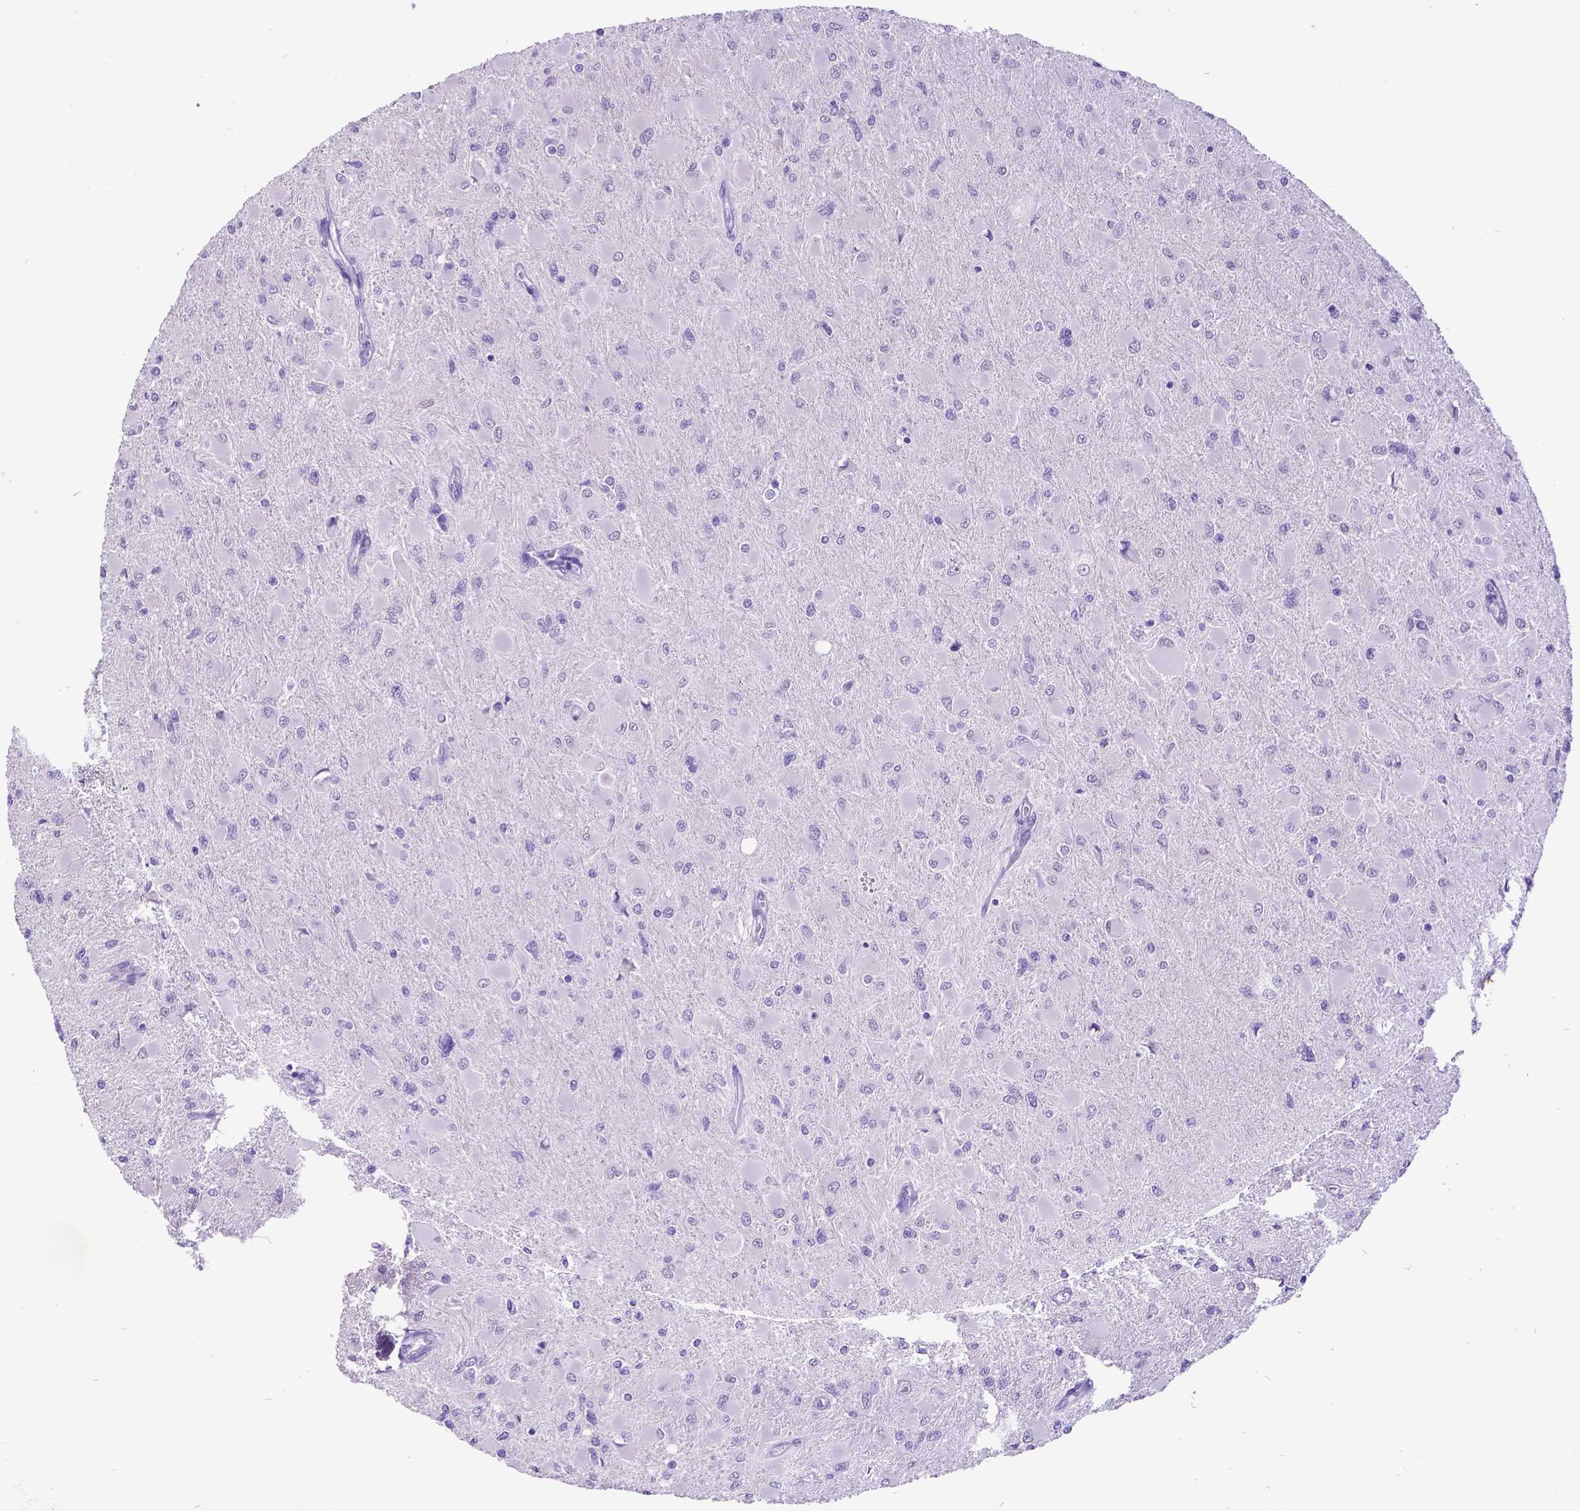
{"staining": {"intensity": "negative", "quantity": "none", "location": "none"}, "tissue": "glioma", "cell_type": "Tumor cells", "image_type": "cancer", "snomed": [{"axis": "morphology", "description": "Glioma, malignant, High grade"}, {"axis": "topography", "description": "Cerebral cortex"}], "caption": "Immunohistochemistry (IHC) photomicrograph of neoplastic tissue: human glioma stained with DAB displays no significant protein staining in tumor cells.", "gene": "SATB2", "patient": {"sex": "female", "age": 36}}